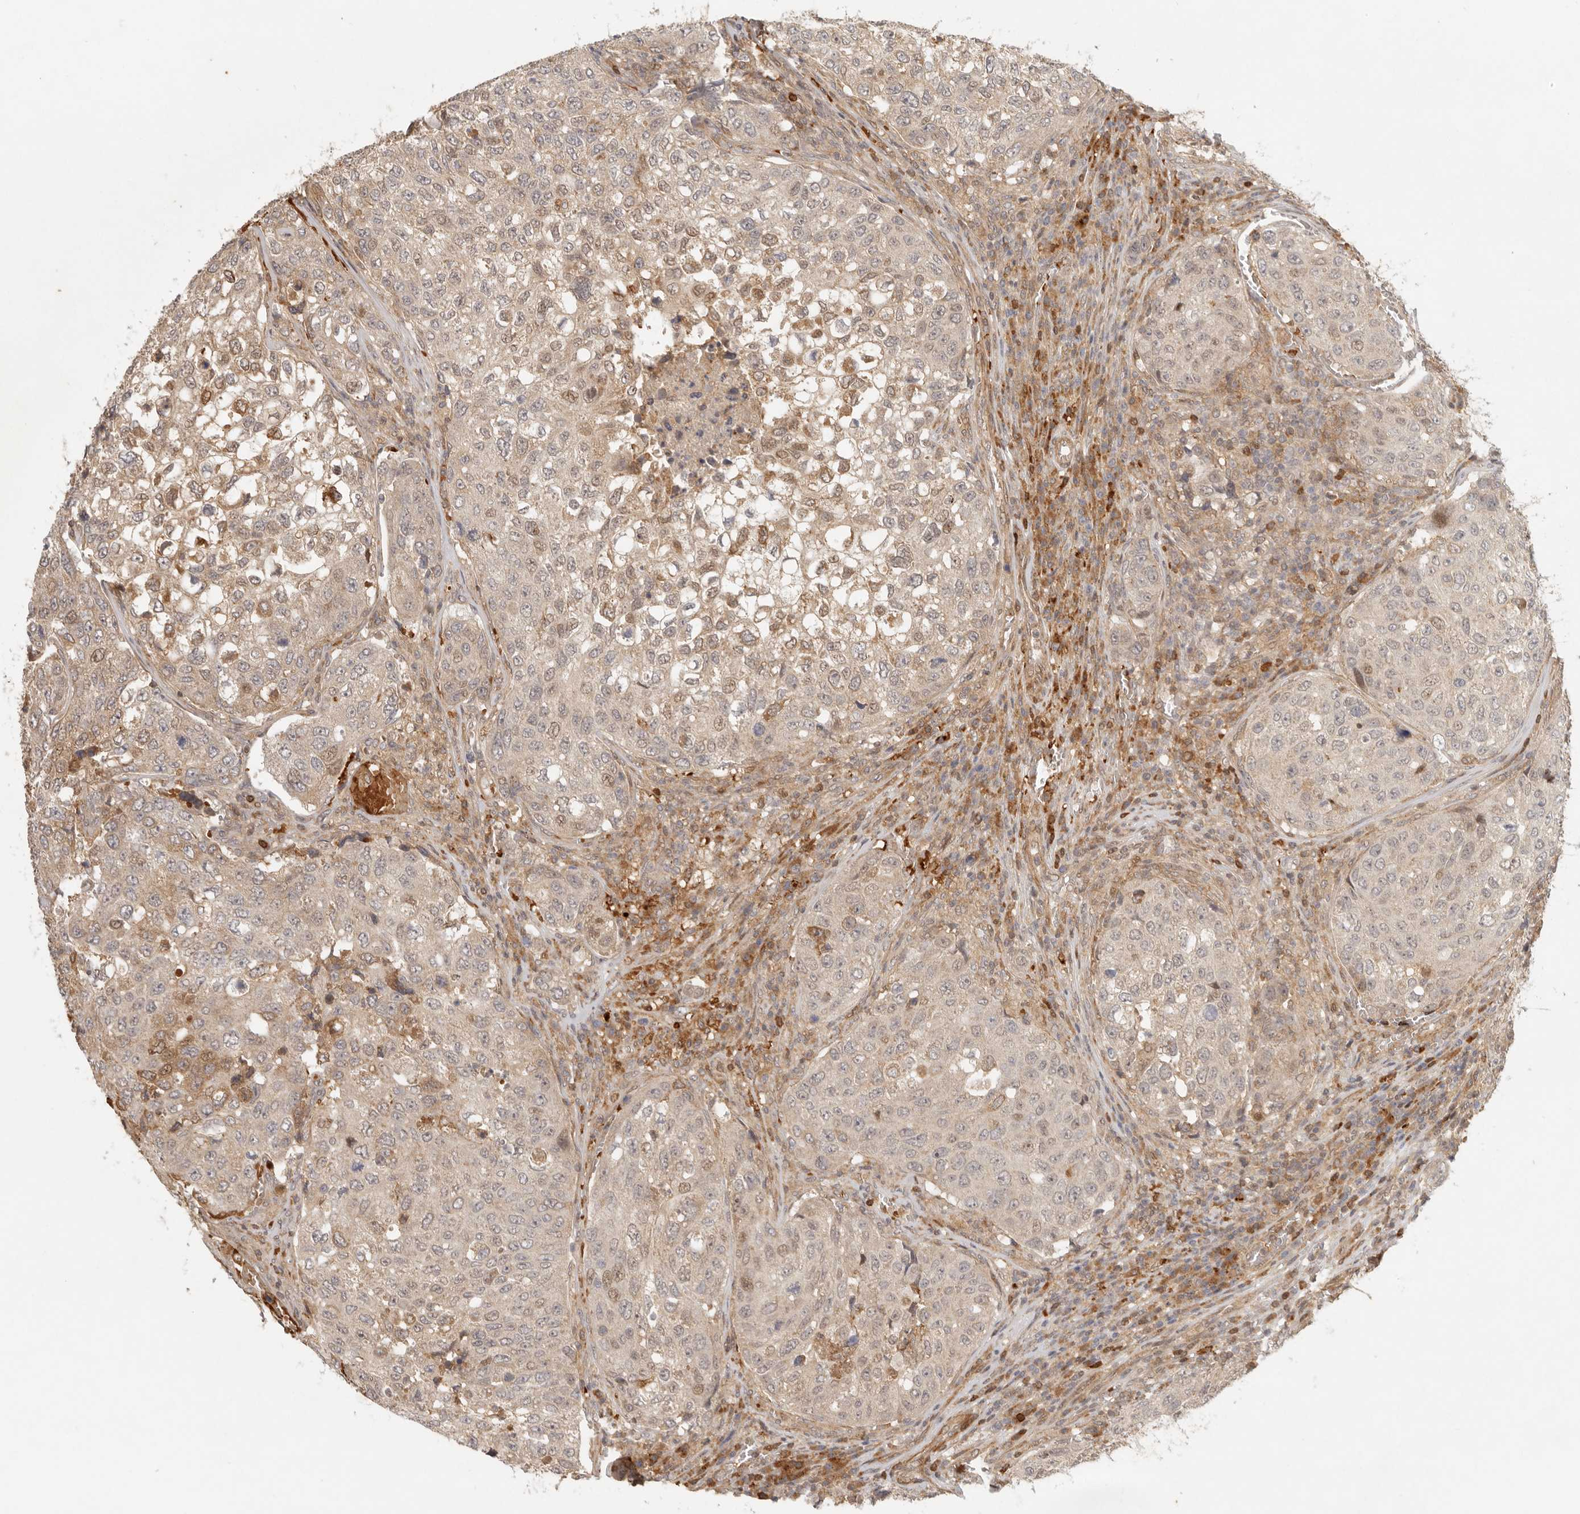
{"staining": {"intensity": "moderate", "quantity": "25%-75%", "location": "cytoplasmic/membranous,nuclear"}, "tissue": "urothelial cancer", "cell_type": "Tumor cells", "image_type": "cancer", "snomed": [{"axis": "morphology", "description": "Urothelial carcinoma, High grade"}, {"axis": "topography", "description": "Lymph node"}, {"axis": "topography", "description": "Urinary bladder"}], "caption": "Immunohistochemistry micrograph of neoplastic tissue: human high-grade urothelial carcinoma stained using immunohistochemistry (IHC) exhibits medium levels of moderate protein expression localized specifically in the cytoplasmic/membranous and nuclear of tumor cells, appearing as a cytoplasmic/membranous and nuclear brown color.", "gene": "AHDC1", "patient": {"sex": "male", "age": 51}}